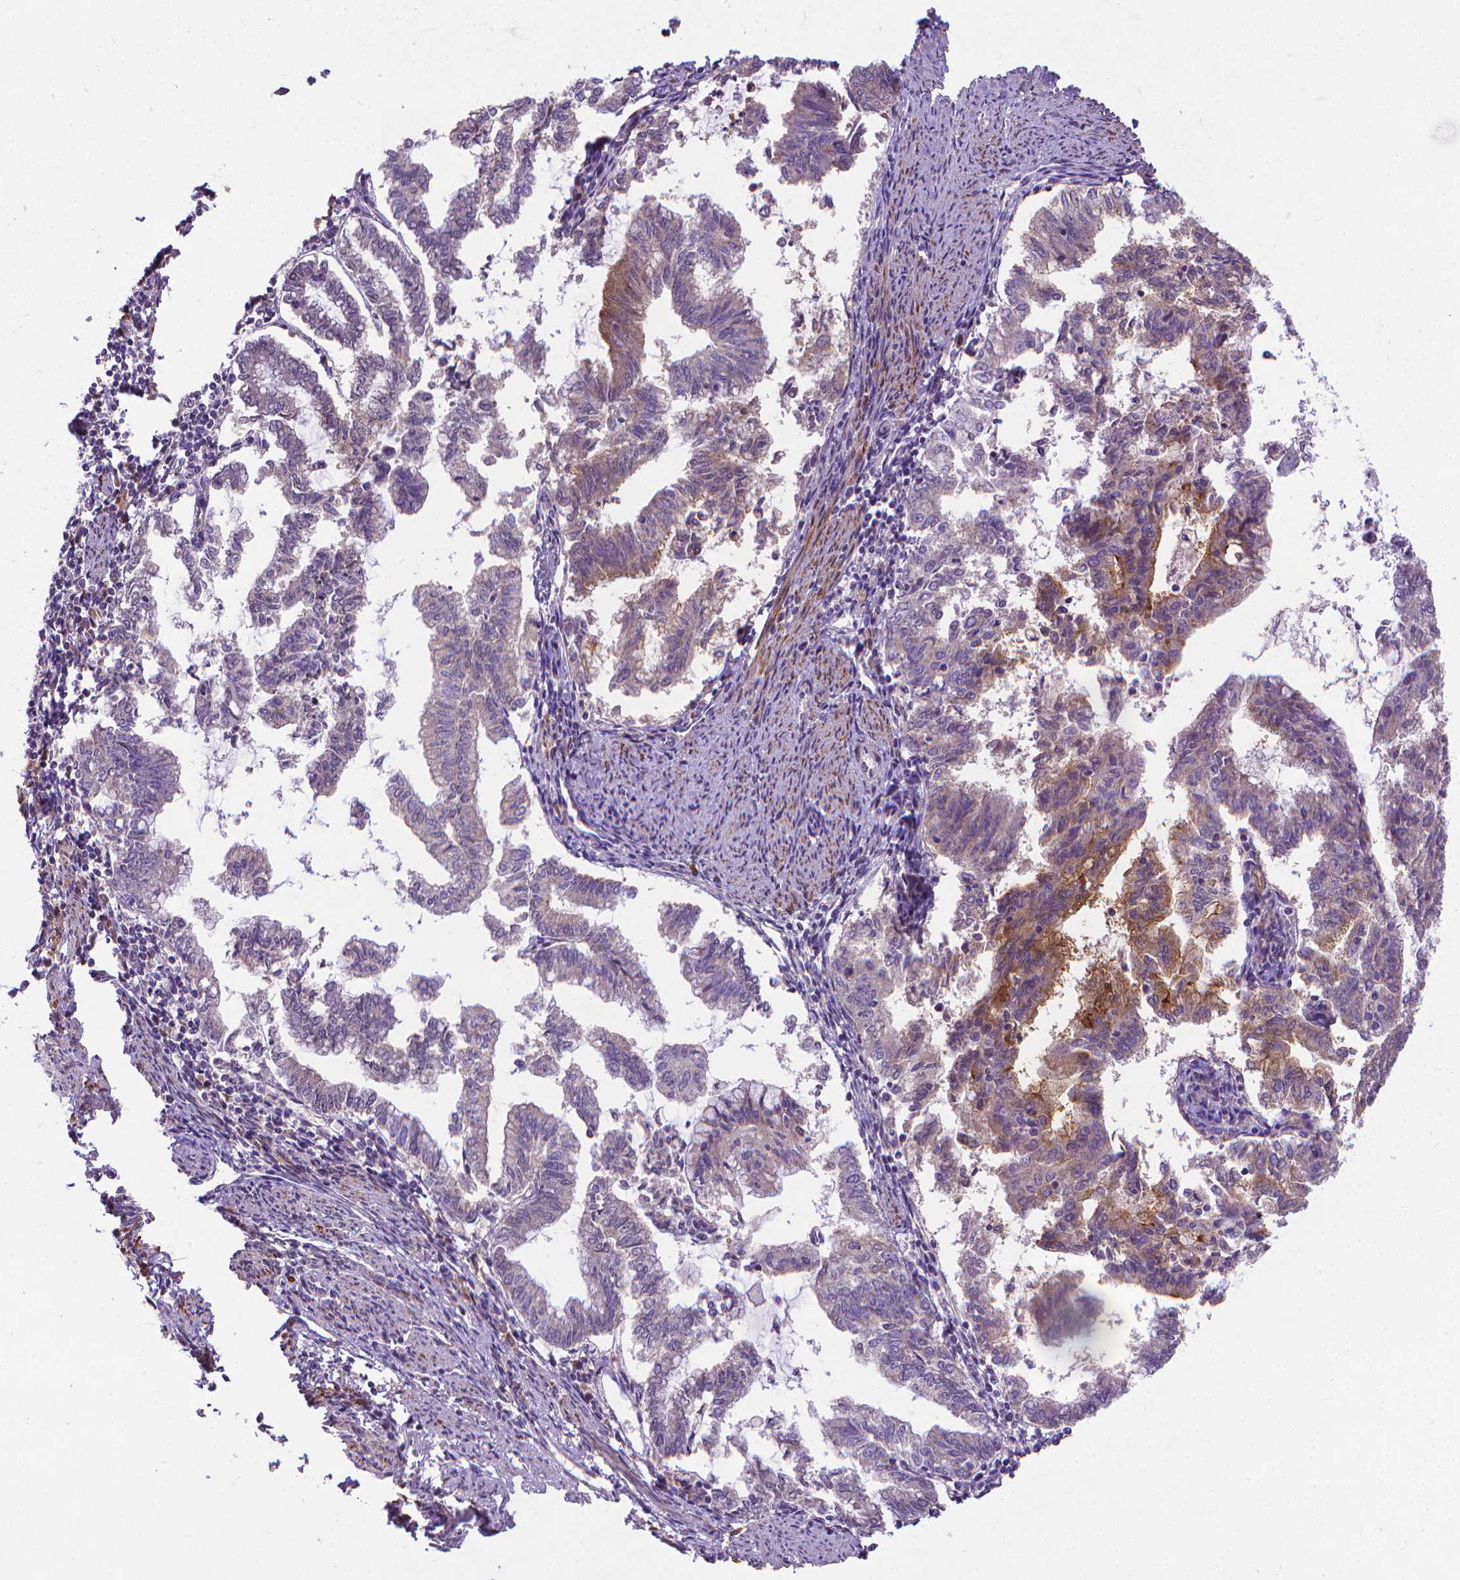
{"staining": {"intensity": "moderate", "quantity": "<25%", "location": "cytoplasmic/membranous"}, "tissue": "endometrial cancer", "cell_type": "Tumor cells", "image_type": "cancer", "snomed": [{"axis": "morphology", "description": "Adenocarcinoma, NOS"}, {"axis": "topography", "description": "Endometrium"}], "caption": "Immunohistochemistry (IHC) staining of endometrial cancer (adenocarcinoma), which displays low levels of moderate cytoplasmic/membranous expression in approximately <25% of tumor cells indicating moderate cytoplasmic/membranous protein positivity. The staining was performed using DAB (brown) for protein detection and nuclei were counterstained in hematoxylin (blue).", "gene": "GPR63", "patient": {"sex": "female", "age": 79}}